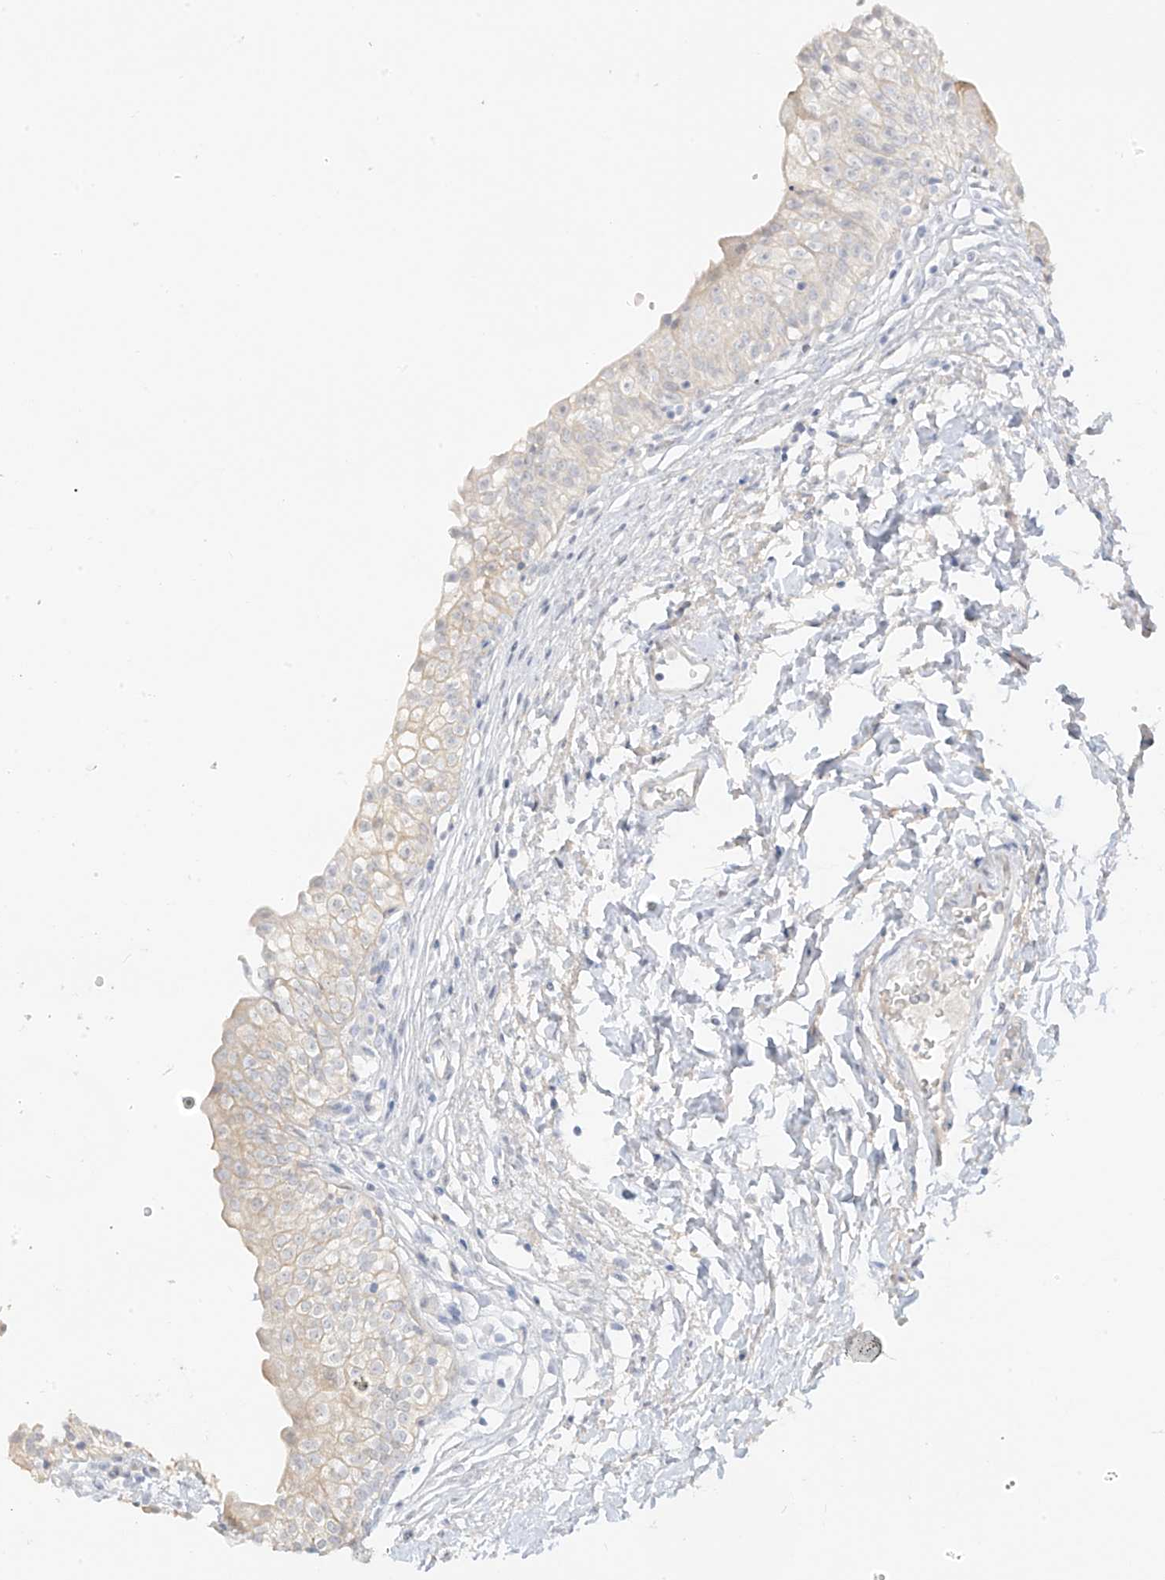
{"staining": {"intensity": "weak", "quantity": "<25%", "location": "cytoplasmic/membranous"}, "tissue": "urinary bladder", "cell_type": "Urothelial cells", "image_type": "normal", "snomed": [{"axis": "morphology", "description": "Normal tissue, NOS"}, {"axis": "topography", "description": "Urinary bladder"}], "caption": "The IHC histopathology image has no significant staining in urothelial cells of urinary bladder. (DAB immunohistochemistry (IHC), high magnification).", "gene": "DCDC2", "patient": {"sex": "male", "age": 55}}